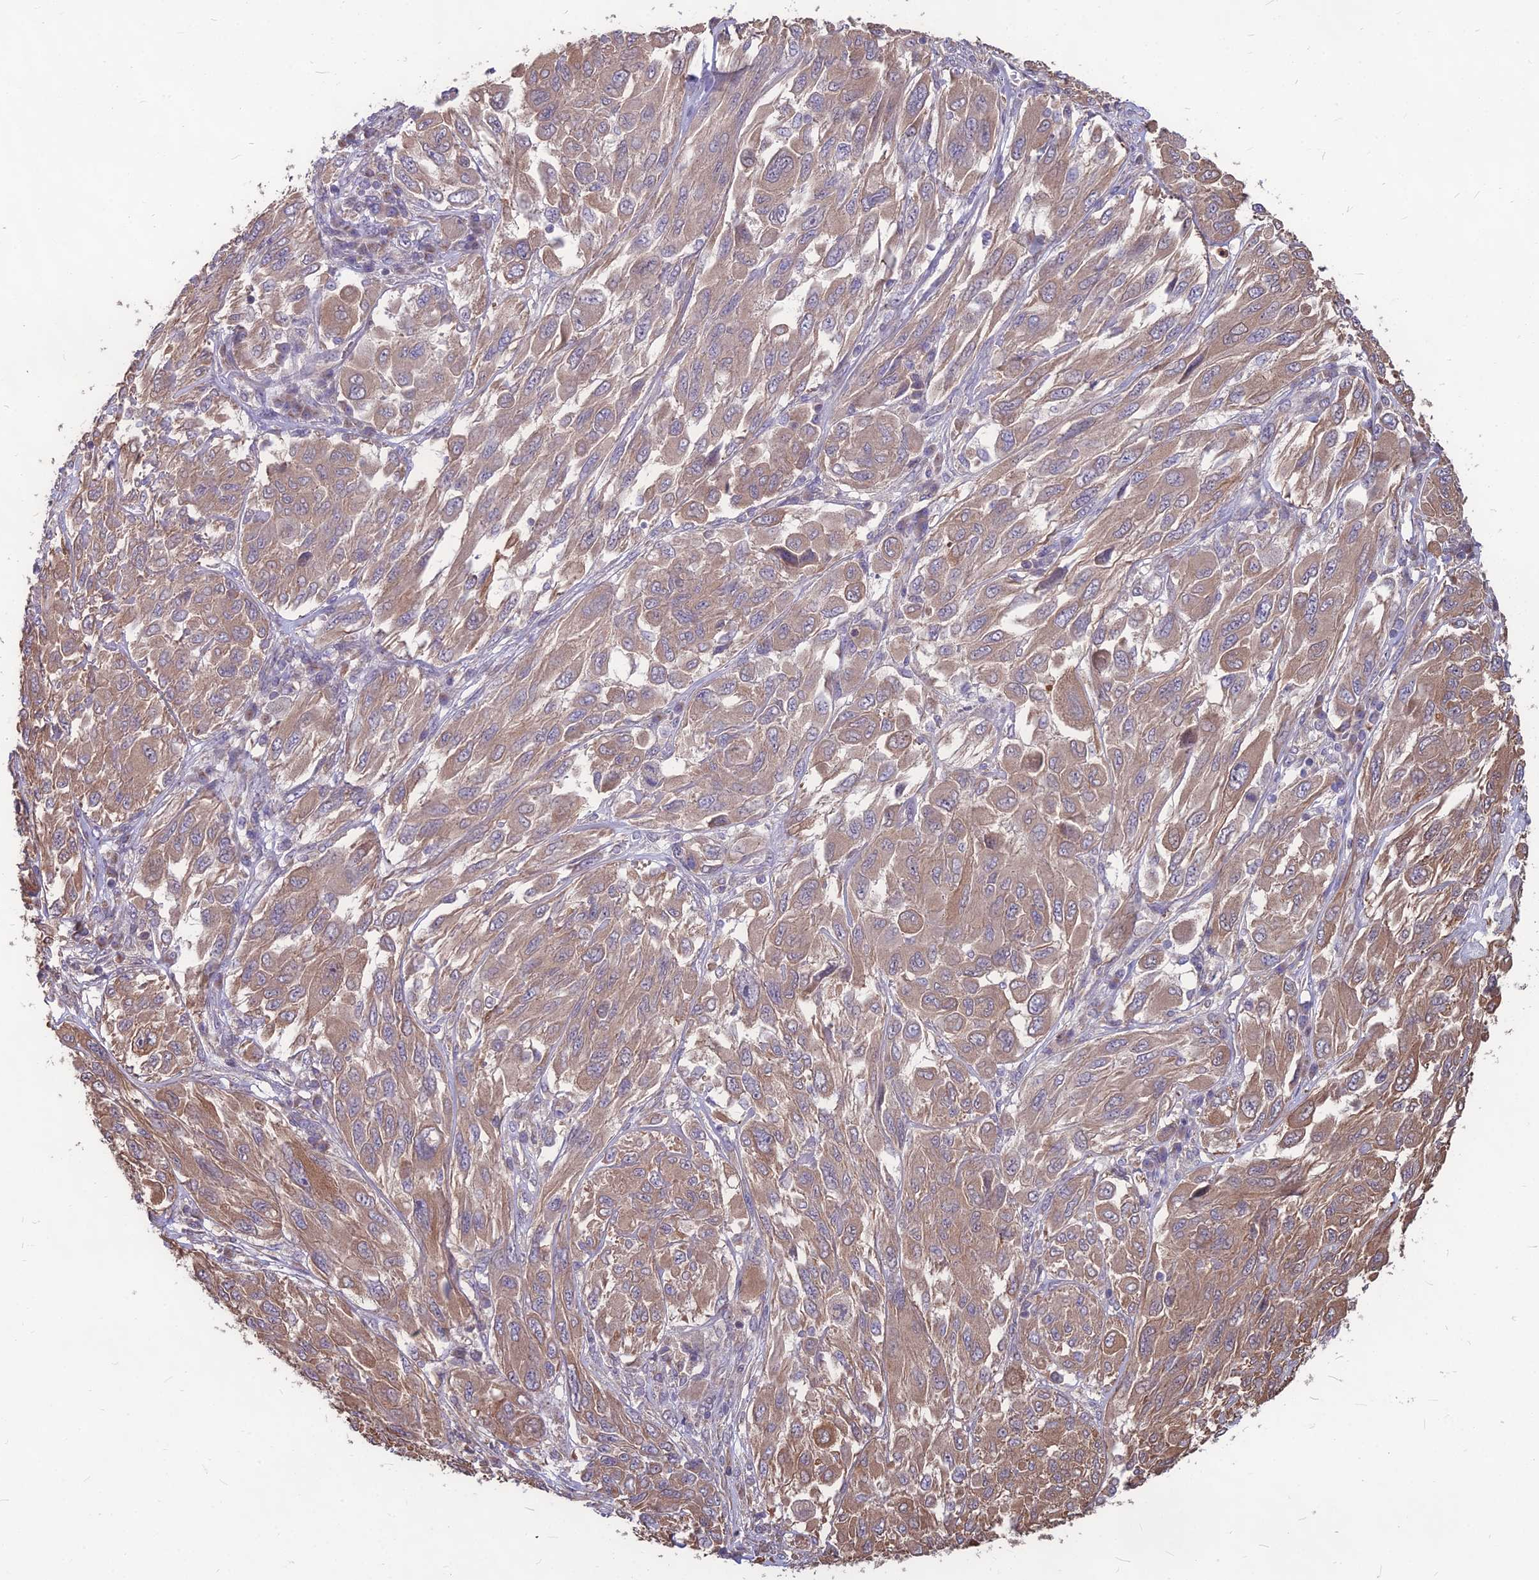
{"staining": {"intensity": "moderate", "quantity": "25%-75%", "location": "cytoplasmic/membranous"}, "tissue": "melanoma", "cell_type": "Tumor cells", "image_type": "cancer", "snomed": [{"axis": "morphology", "description": "Malignant melanoma, NOS"}, {"axis": "topography", "description": "Skin"}], "caption": "Protein expression analysis of human malignant melanoma reveals moderate cytoplasmic/membranous expression in about 25%-75% of tumor cells.", "gene": "LSM6", "patient": {"sex": "female", "age": 91}}